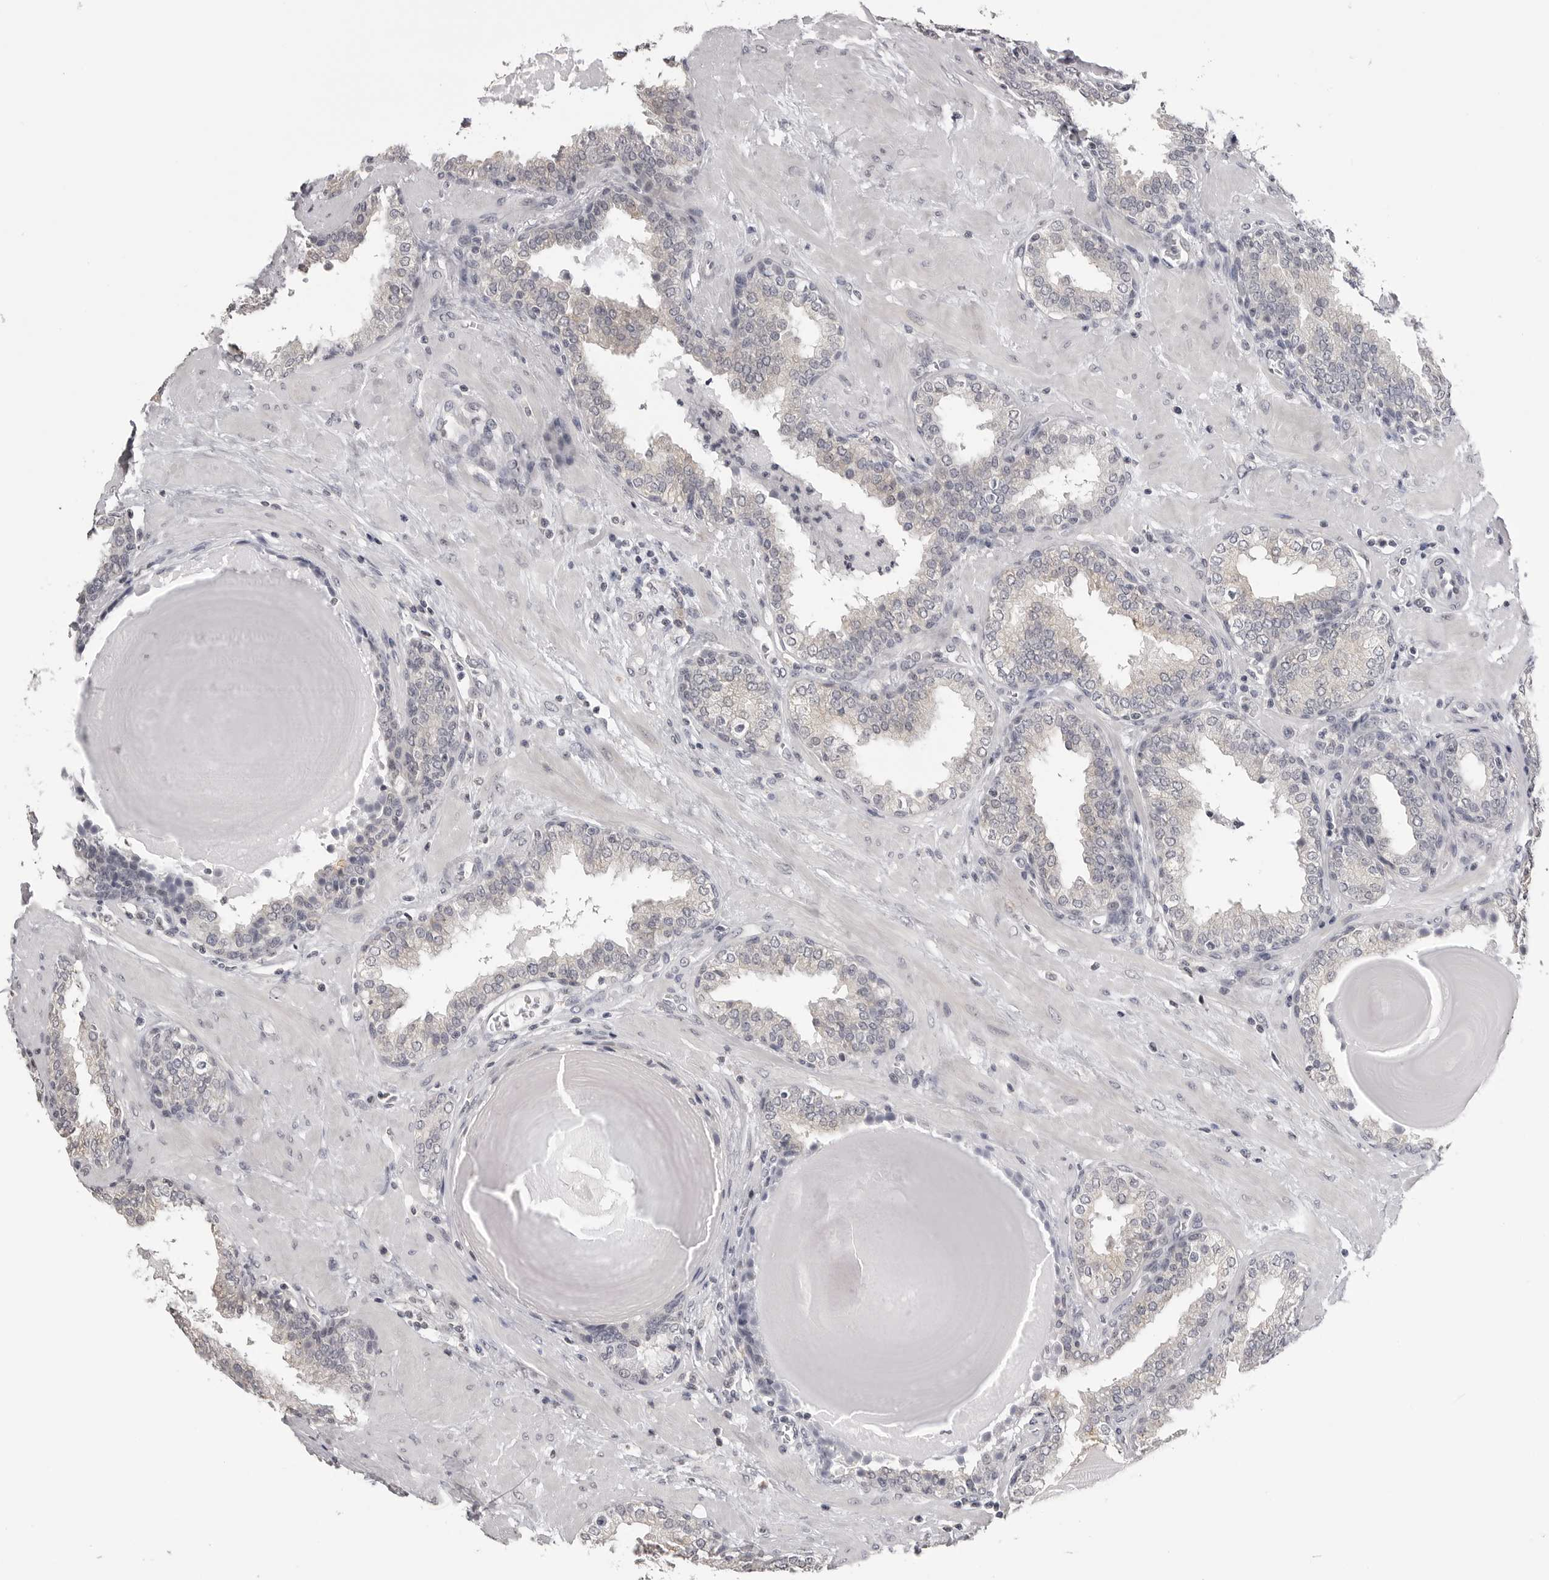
{"staining": {"intensity": "negative", "quantity": "none", "location": "none"}, "tissue": "prostate", "cell_type": "Glandular cells", "image_type": "normal", "snomed": [{"axis": "morphology", "description": "Normal tissue, NOS"}, {"axis": "topography", "description": "Prostate"}], "caption": "The micrograph displays no staining of glandular cells in benign prostate. (DAB IHC, high magnification).", "gene": "GPN2", "patient": {"sex": "male", "age": 51}}